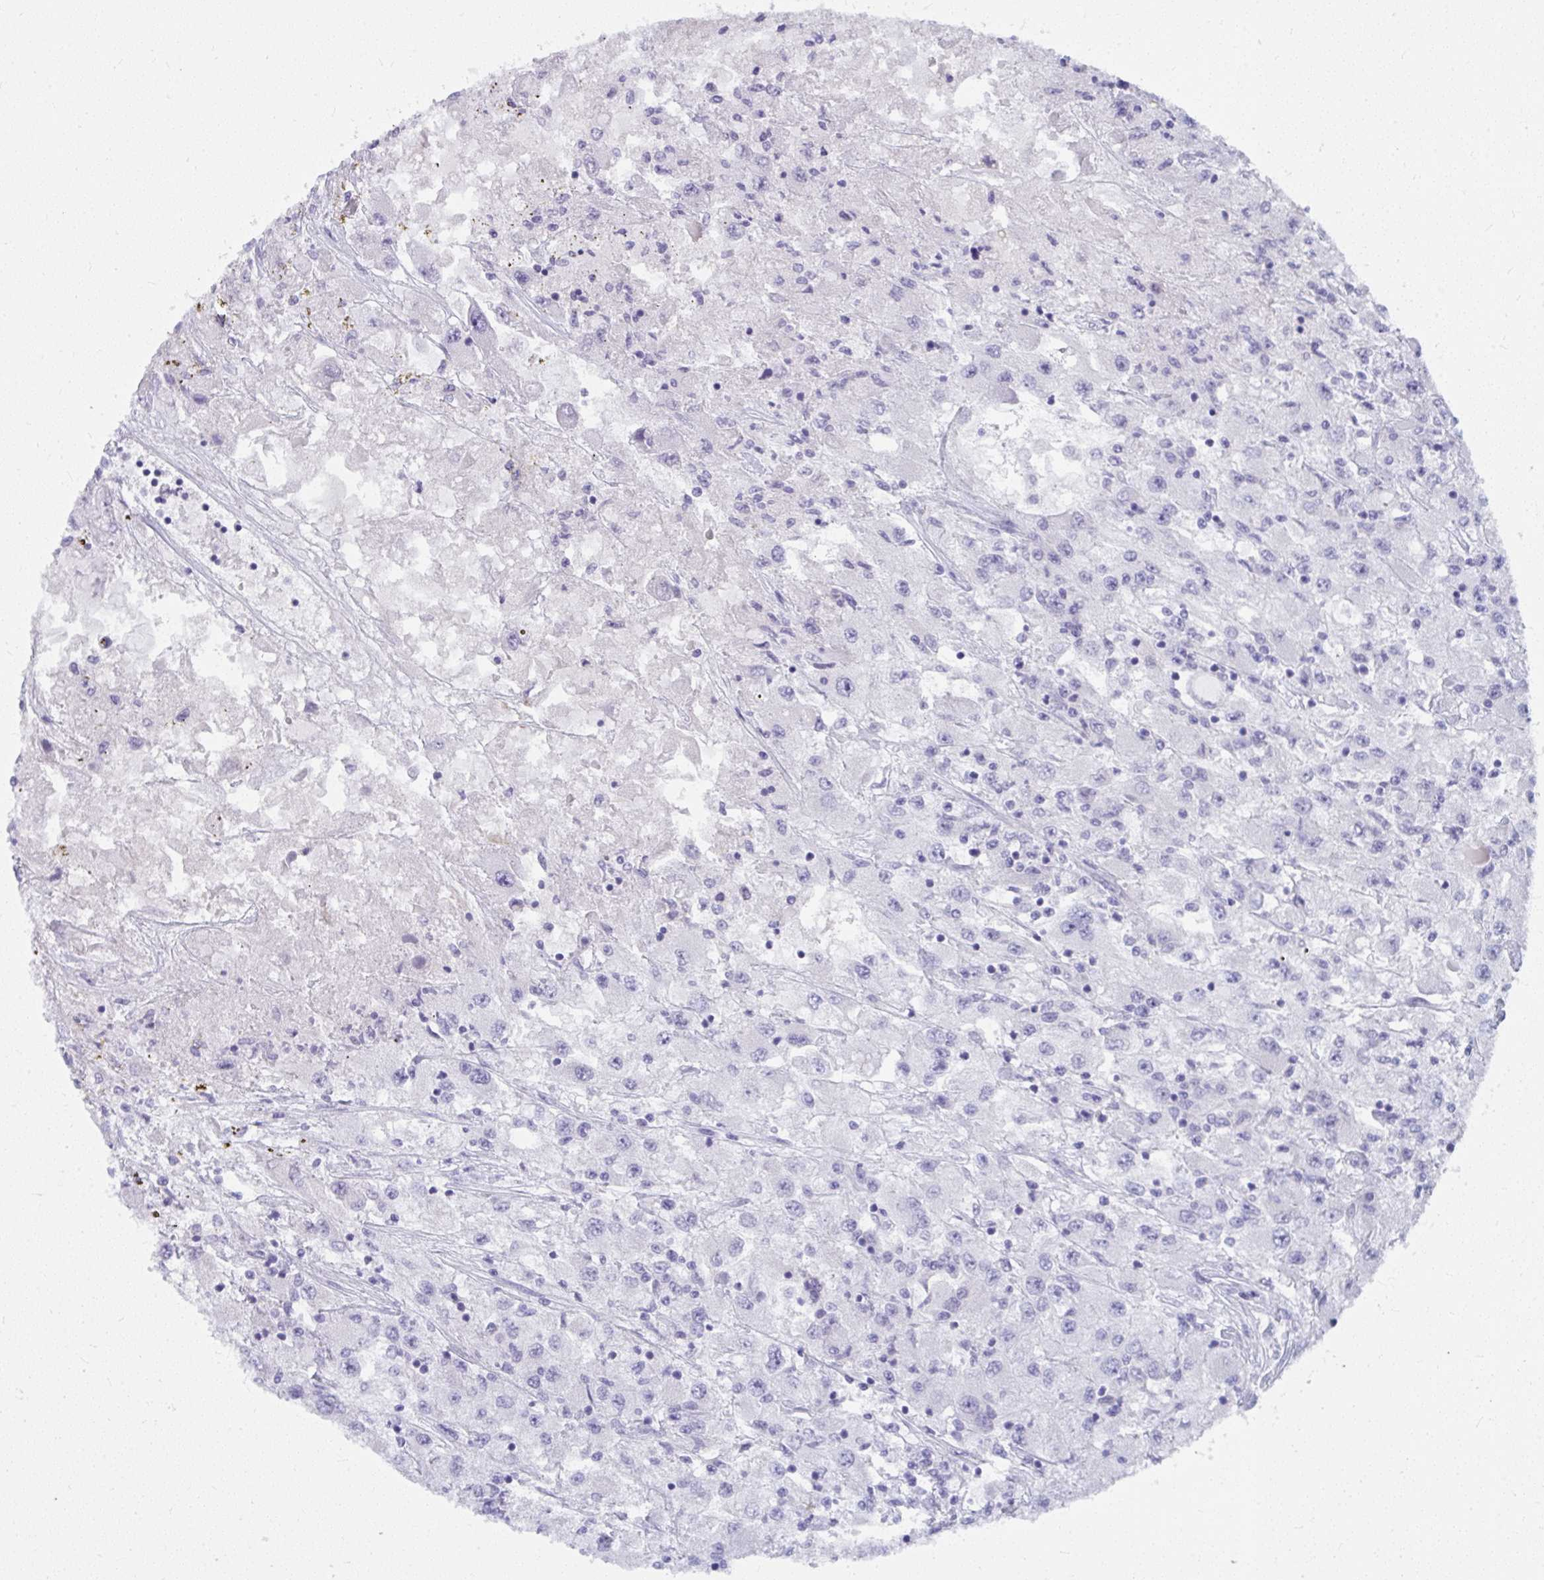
{"staining": {"intensity": "negative", "quantity": "none", "location": "none"}, "tissue": "renal cancer", "cell_type": "Tumor cells", "image_type": "cancer", "snomed": [{"axis": "morphology", "description": "Adenocarcinoma, NOS"}, {"axis": "topography", "description": "Kidney"}], "caption": "The immunohistochemistry (IHC) photomicrograph has no significant staining in tumor cells of renal adenocarcinoma tissue.", "gene": "UGT3A2", "patient": {"sex": "female", "age": 67}}